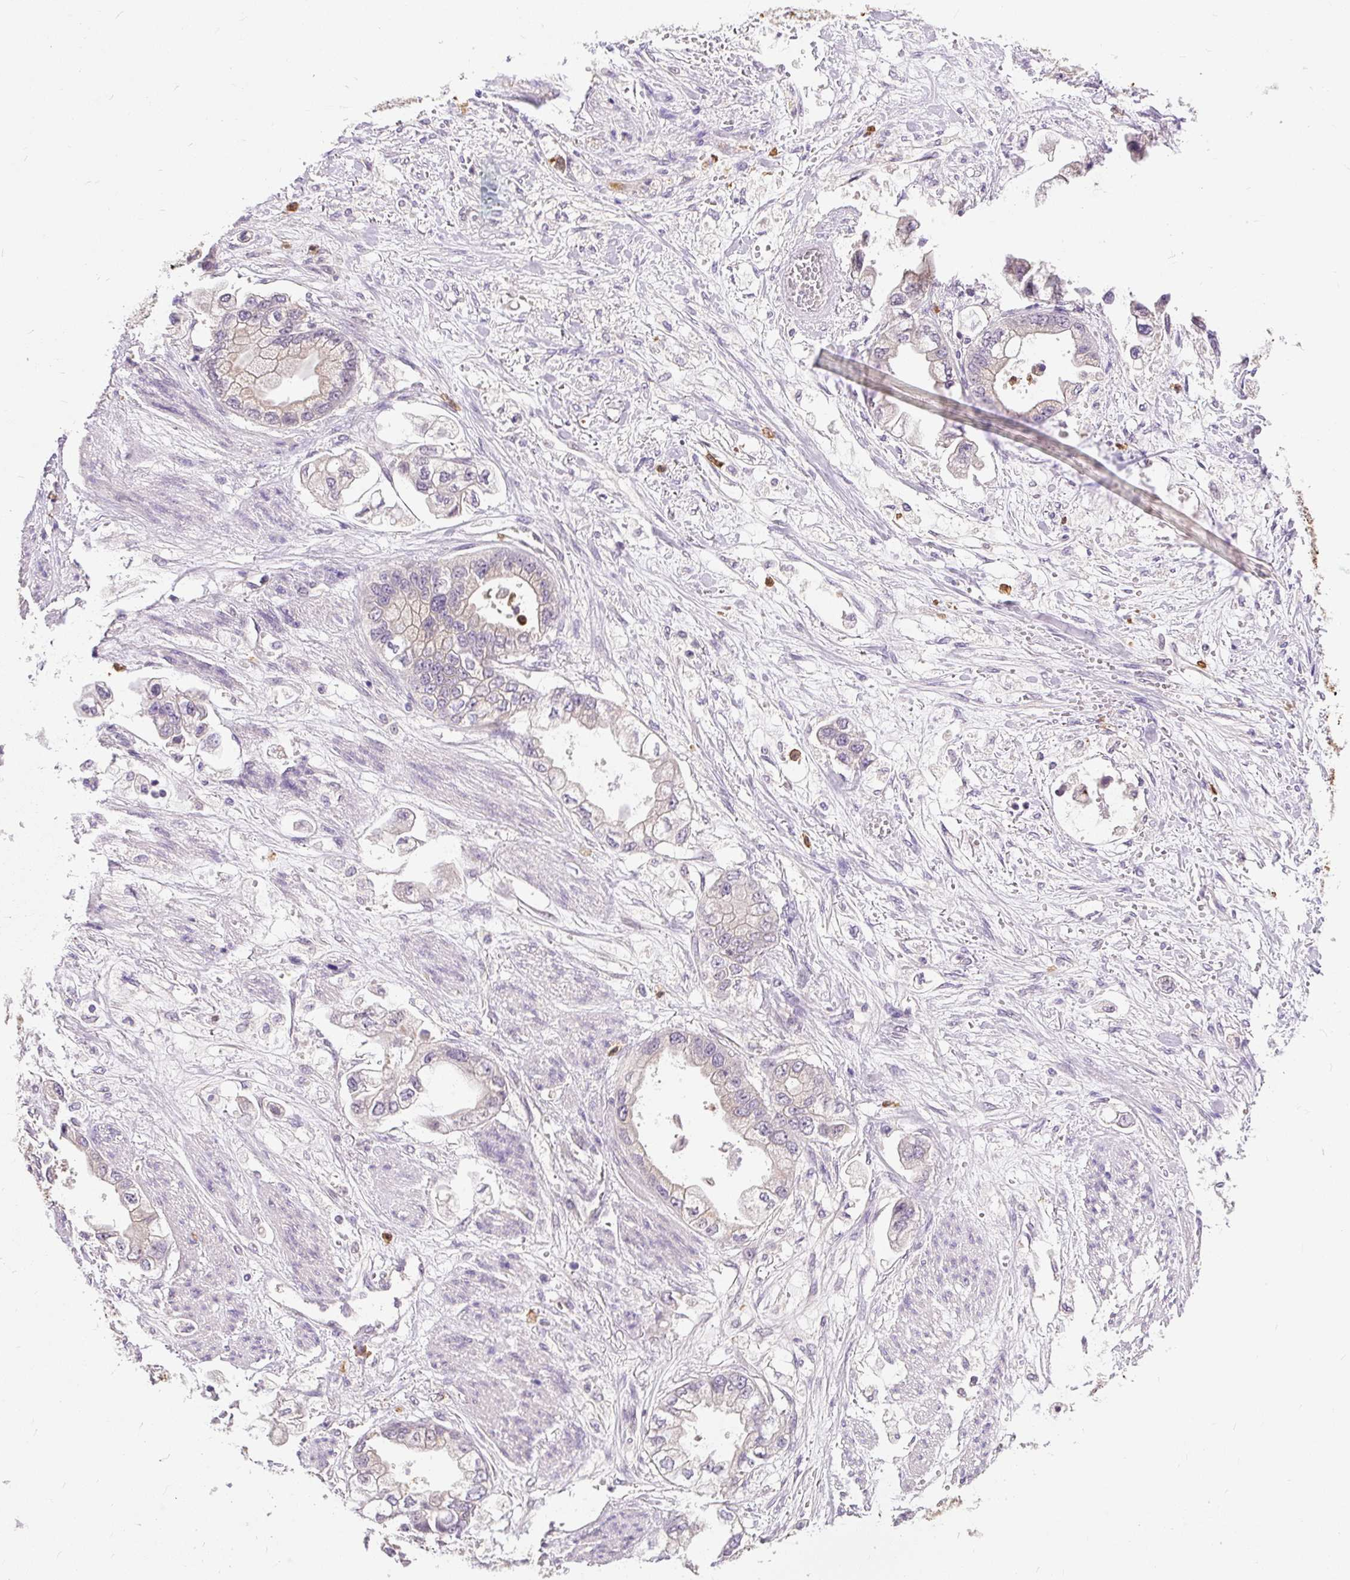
{"staining": {"intensity": "negative", "quantity": "none", "location": "none"}, "tissue": "stomach cancer", "cell_type": "Tumor cells", "image_type": "cancer", "snomed": [{"axis": "morphology", "description": "Adenocarcinoma, NOS"}, {"axis": "topography", "description": "Stomach"}], "caption": "IHC of stomach cancer exhibits no positivity in tumor cells. (DAB IHC visualized using brightfield microscopy, high magnification).", "gene": "CTTNBP2", "patient": {"sex": "male", "age": 62}}